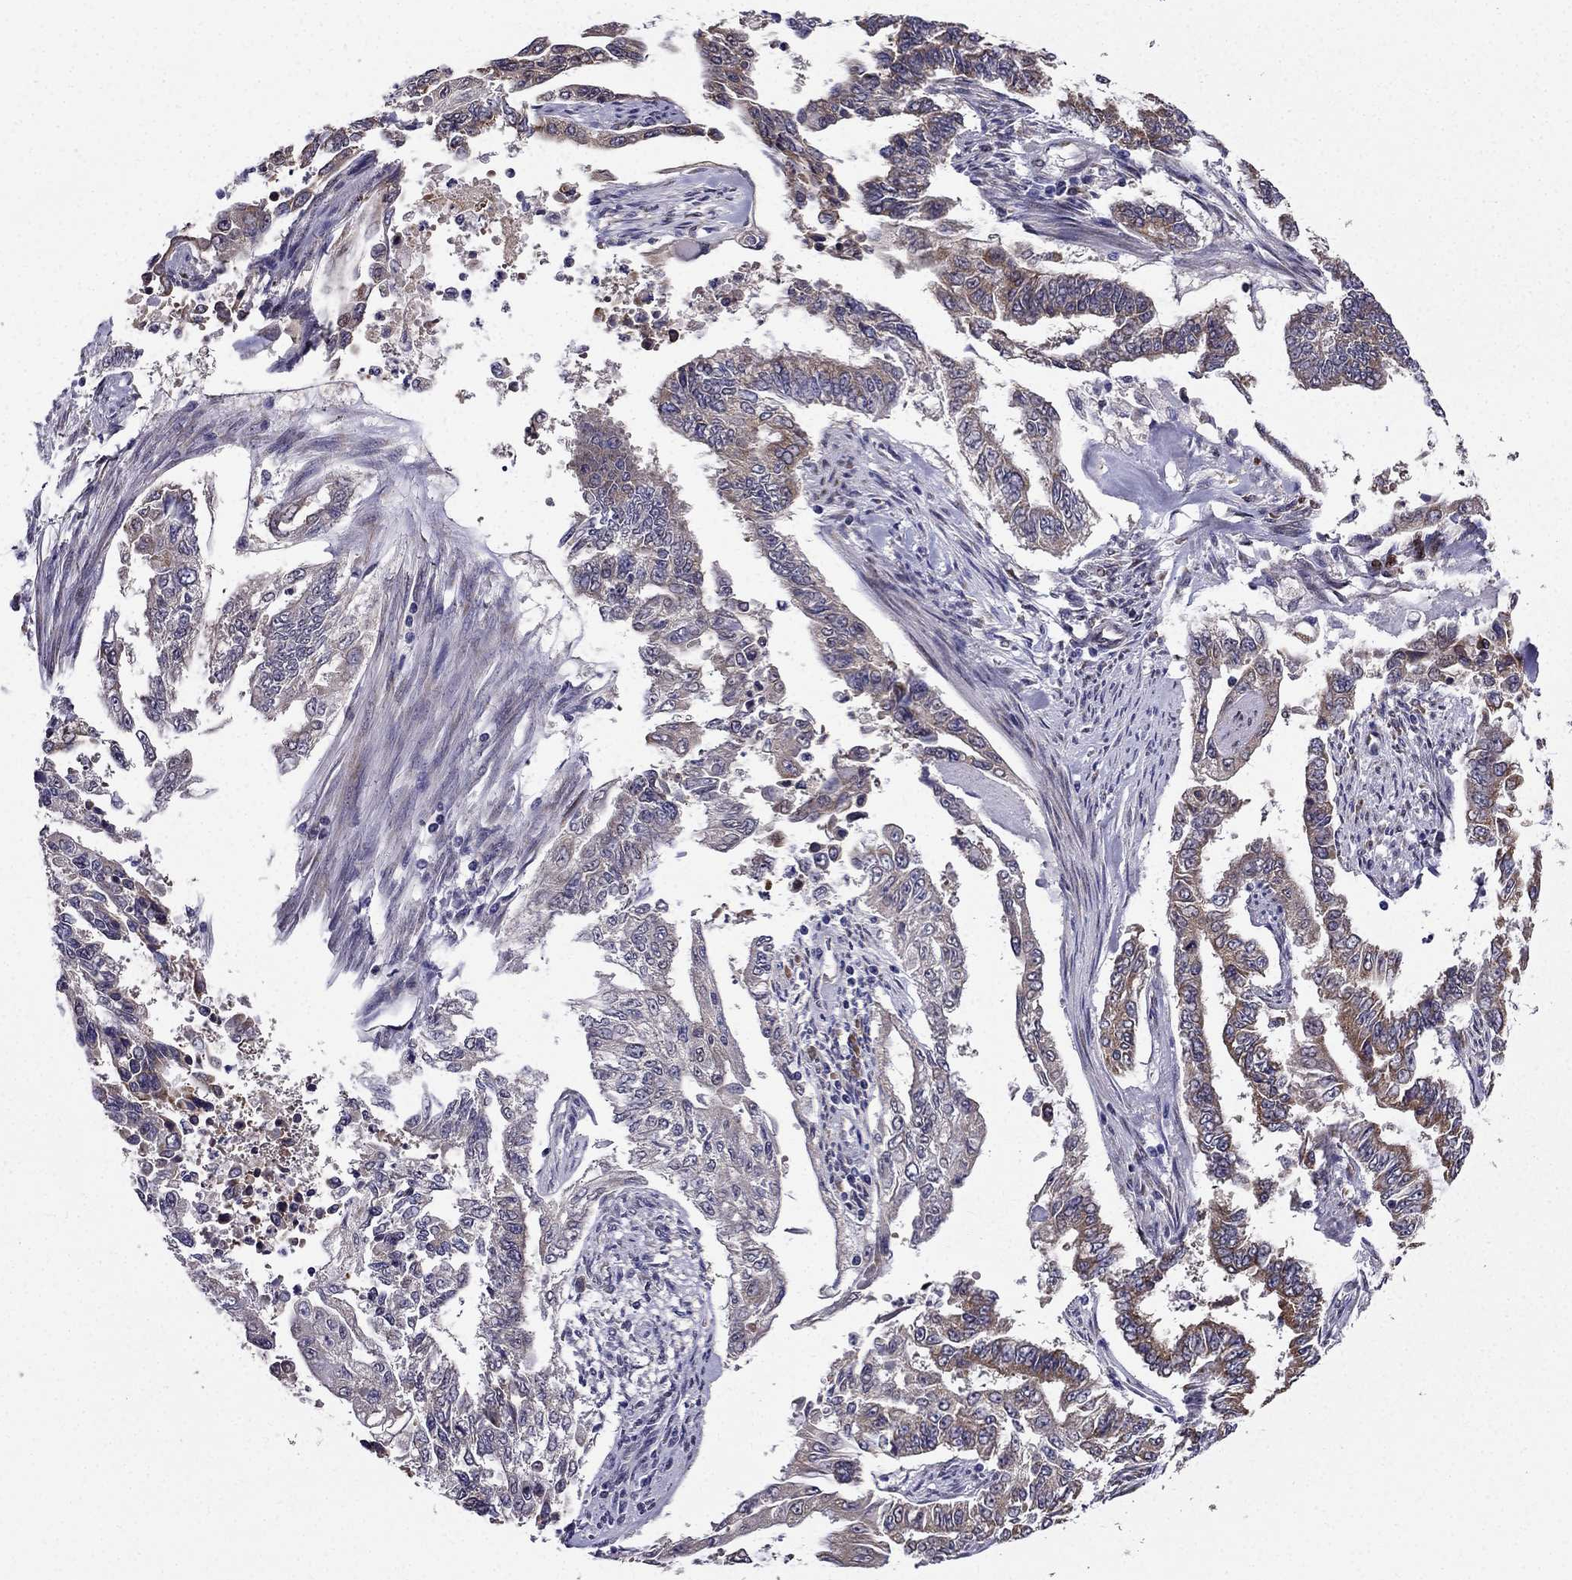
{"staining": {"intensity": "moderate", "quantity": "<25%", "location": "cytoplasmic/membranous"}, "tissue": "endometrial cancer", "cell_type": "Tumor cells", "image_type": "cancer", "snomed": [{"axis": "morphology", "description": "Adenocarcinoma, NOS"}, {"axis": "topography", "description": "Uterus"}], "caption": "A high-resolution micrograph shows immunohistochemistry (IHC) staining of endometrial cancer (adenocarcinoma), which exhibits moderate cytoplasmic/membranous positivity in about <25% of tumor cells. Immunohistochemistry stains the protein in brown and the nuclei are stained blue.", "gene": "ARHGEF28", "patient": {"sex": "female", "age": 59}}